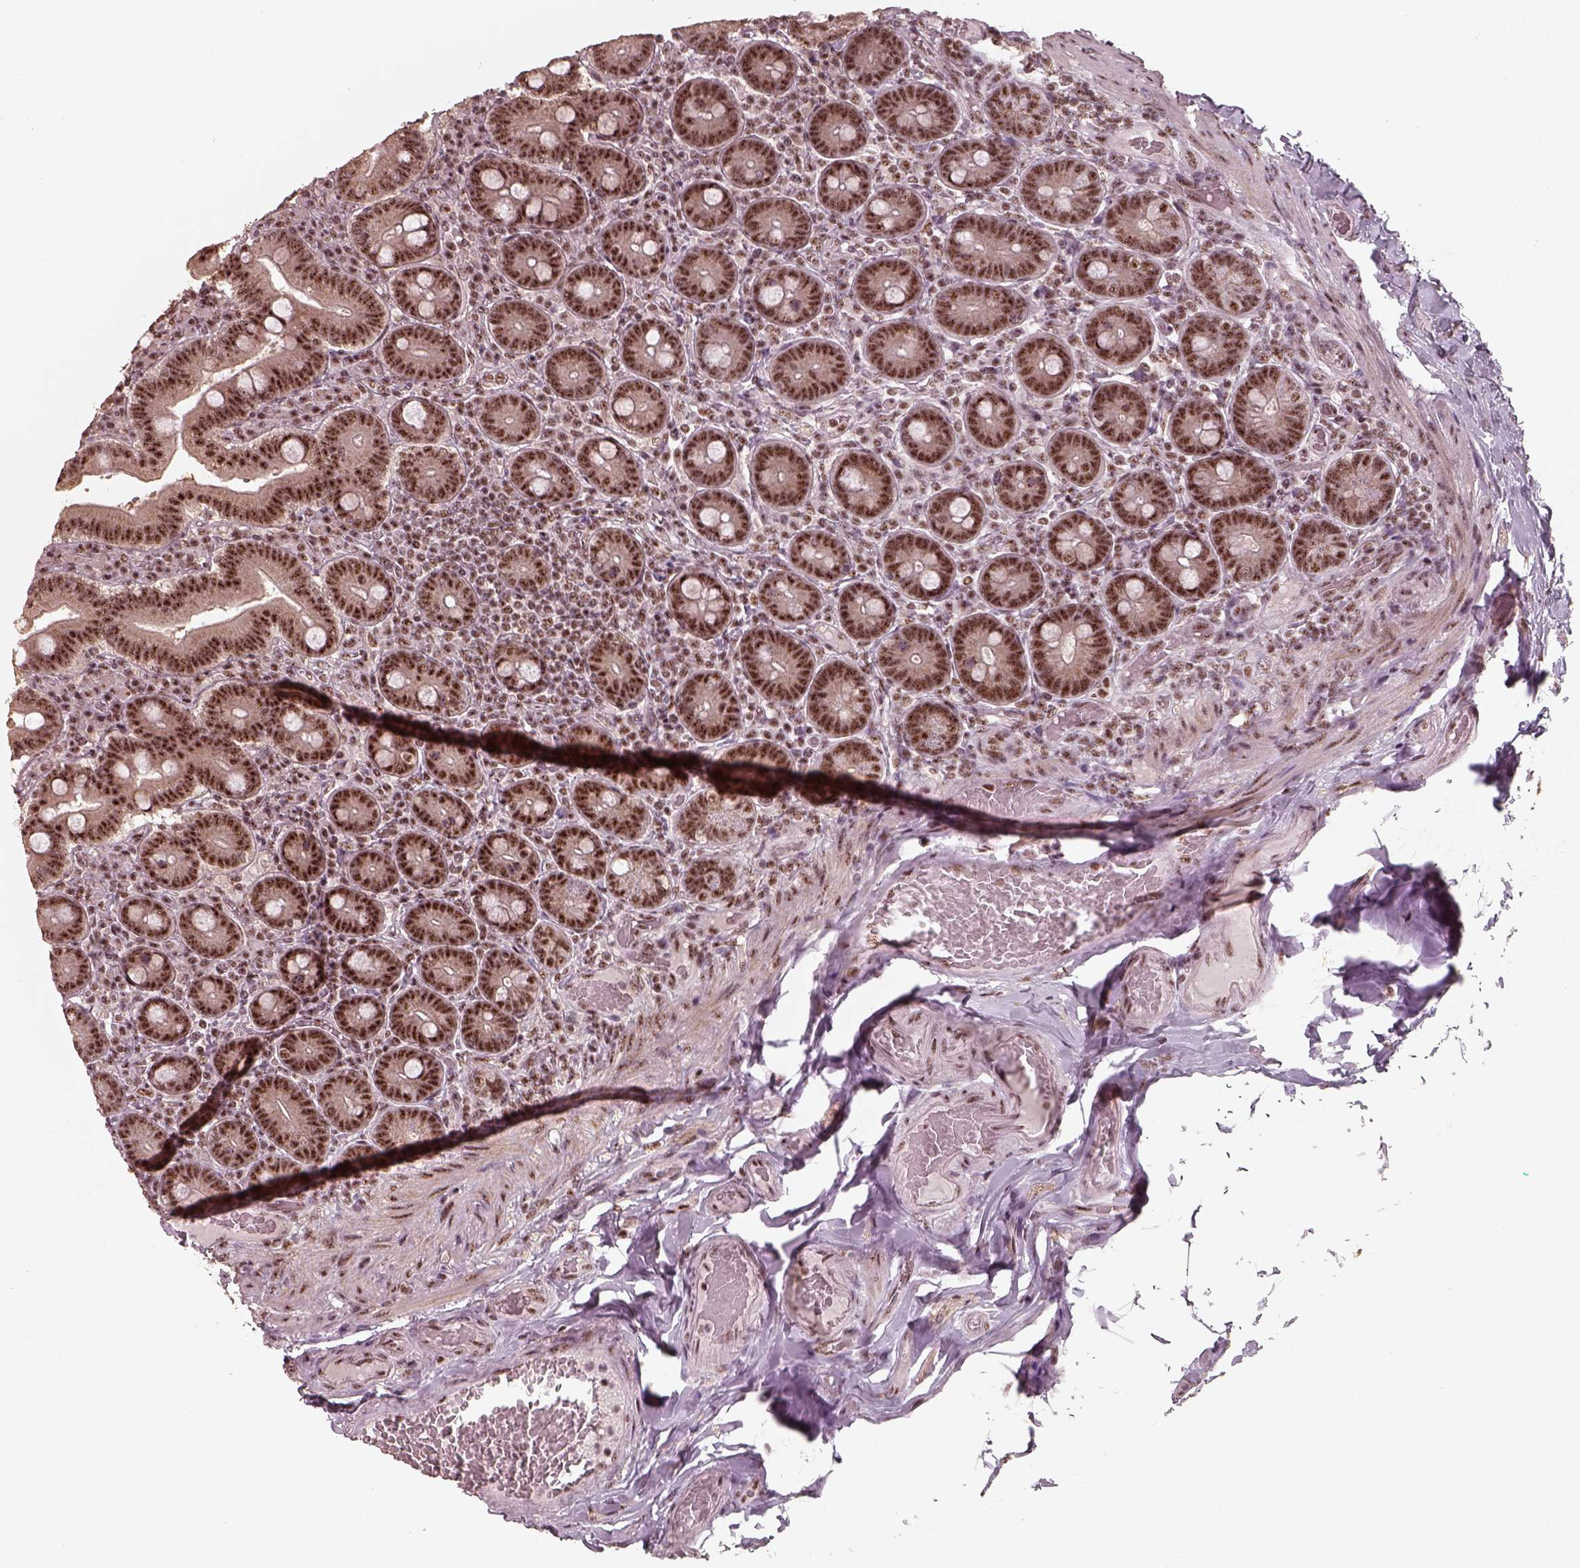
{"staining": {"intensity": "strong", "quantity": ">75%", "location": "nuclear"}, "tissue": "duodenum", "cell_type": "Glandular cells", "image_type": "normal", "snomed": [{"axis": "morphology", "description": "Normal tissue, NOS"}, {"axis": "topography", "description": "Duodenum"}], "caption": "A high-resolution micrograph shows immunohistochemistry (IHC) staining of unremarkable duodenum, which exhibits strong nuclear positivity in approximately >75% of glandular cells.", "gene": "ATXN7L3", "patient": {"sex": "female", "age": 62}}